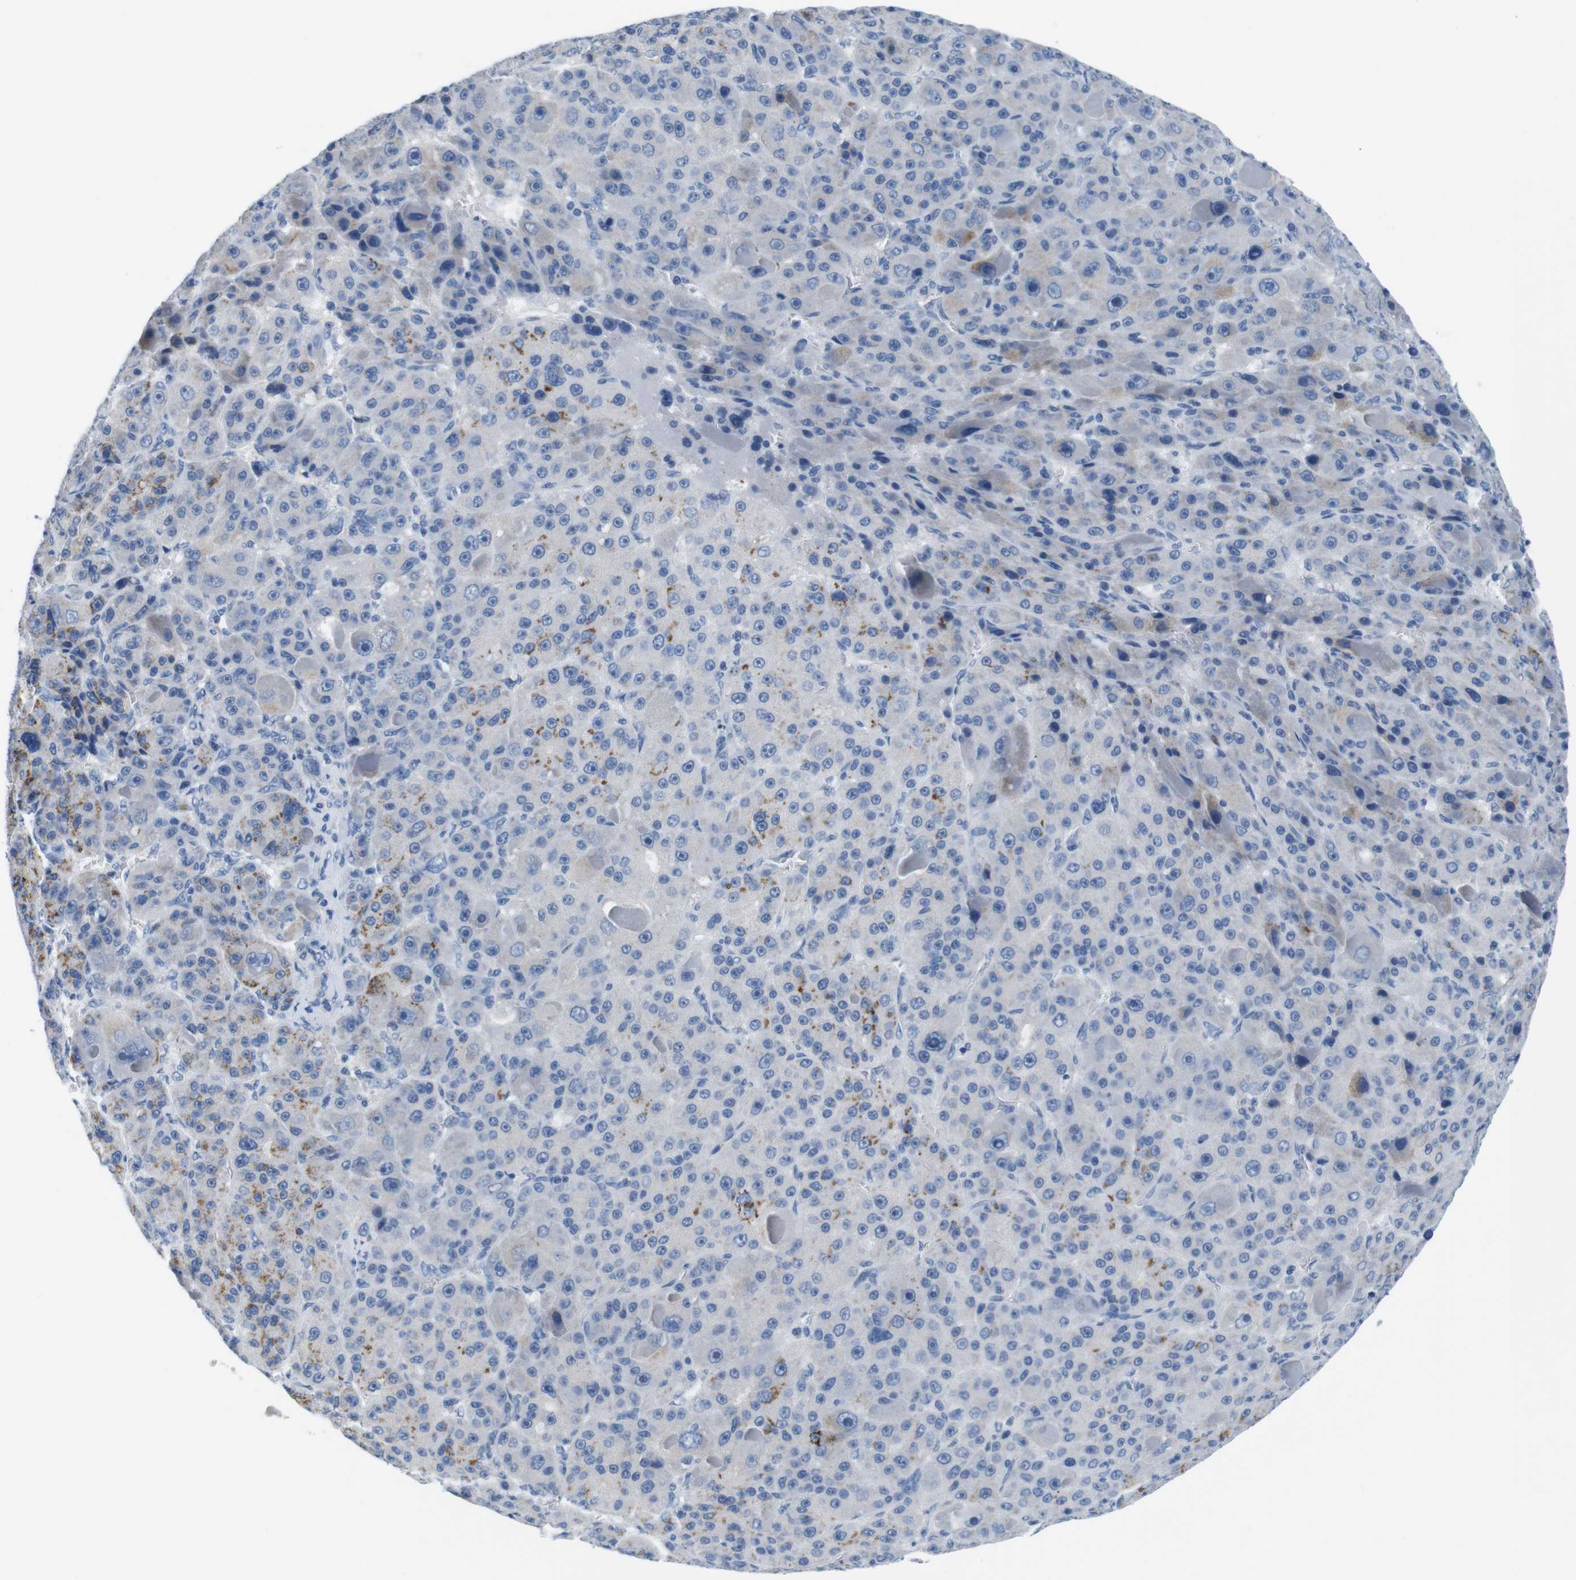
{"staining": {"intensity": "moderate", "quantity": "25%-75%", "location": "cytoplasmic/membranous"}, "tissue": "liver cancer", "cell_type": "Tumor cells", "image_type": "cancer", "snomed": [{"axis": "morphology", "description": "Carcinoma, Hepatocellular, NOS"}, {"axis": "topography", "description": "Liver"}], "caption": "This image reveals hepatocellular carcinoma (liver) stained with immunohistochemistry to label a protein in brown. The cytoplasmic/membranous of tumor cells show moderate positivity for the protein. Nuclei are counter-stained blue.", "gene": "GOLGA2", "patient": {"sex": "male", "age": 76}}